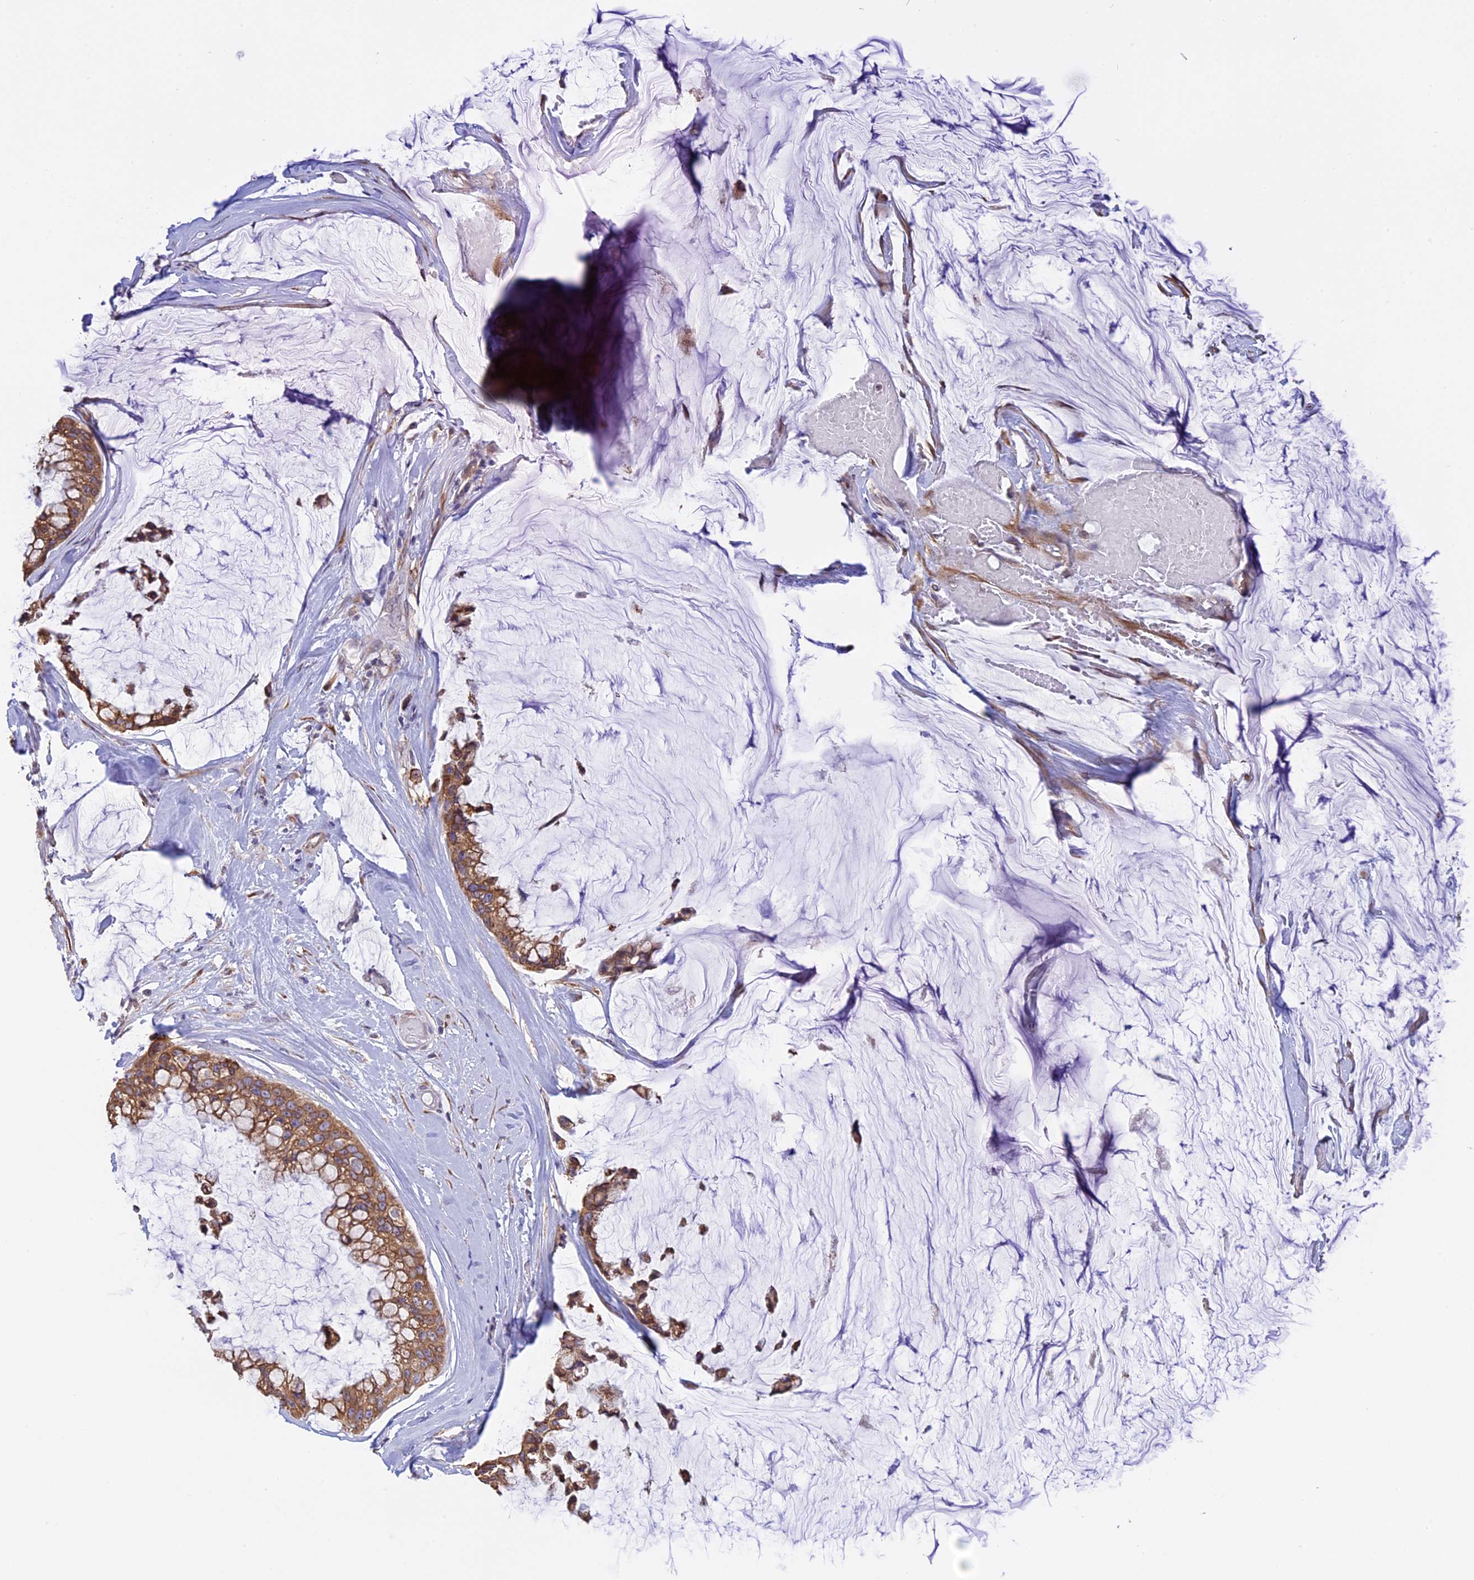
{"staining": {"intensity": "moderate", "quantity": ">75%", "location": "cytoplasmic/membranous"}, "tissue": "ovarian cancer", "cell_type": "Tumor cells", "image_type": "cancer", "snomed": [{"axis": "morphology", "description": "Cystadenocarcinoma, mucinous, NOS"}, {"axis": "topography", "description": "Ovary"}], "caption": "An immunohistochemistry (IHC) micrograph of neoplastic tissue is shown. Protein staining in brown highlights moderate cytoplasmic/membranous positivity in ovarian cancer (mucinous cystadenocarcinoma) within tumor cells.", "gene": "DMRTA2", "patient": {"sex": "female", "age": 39}}